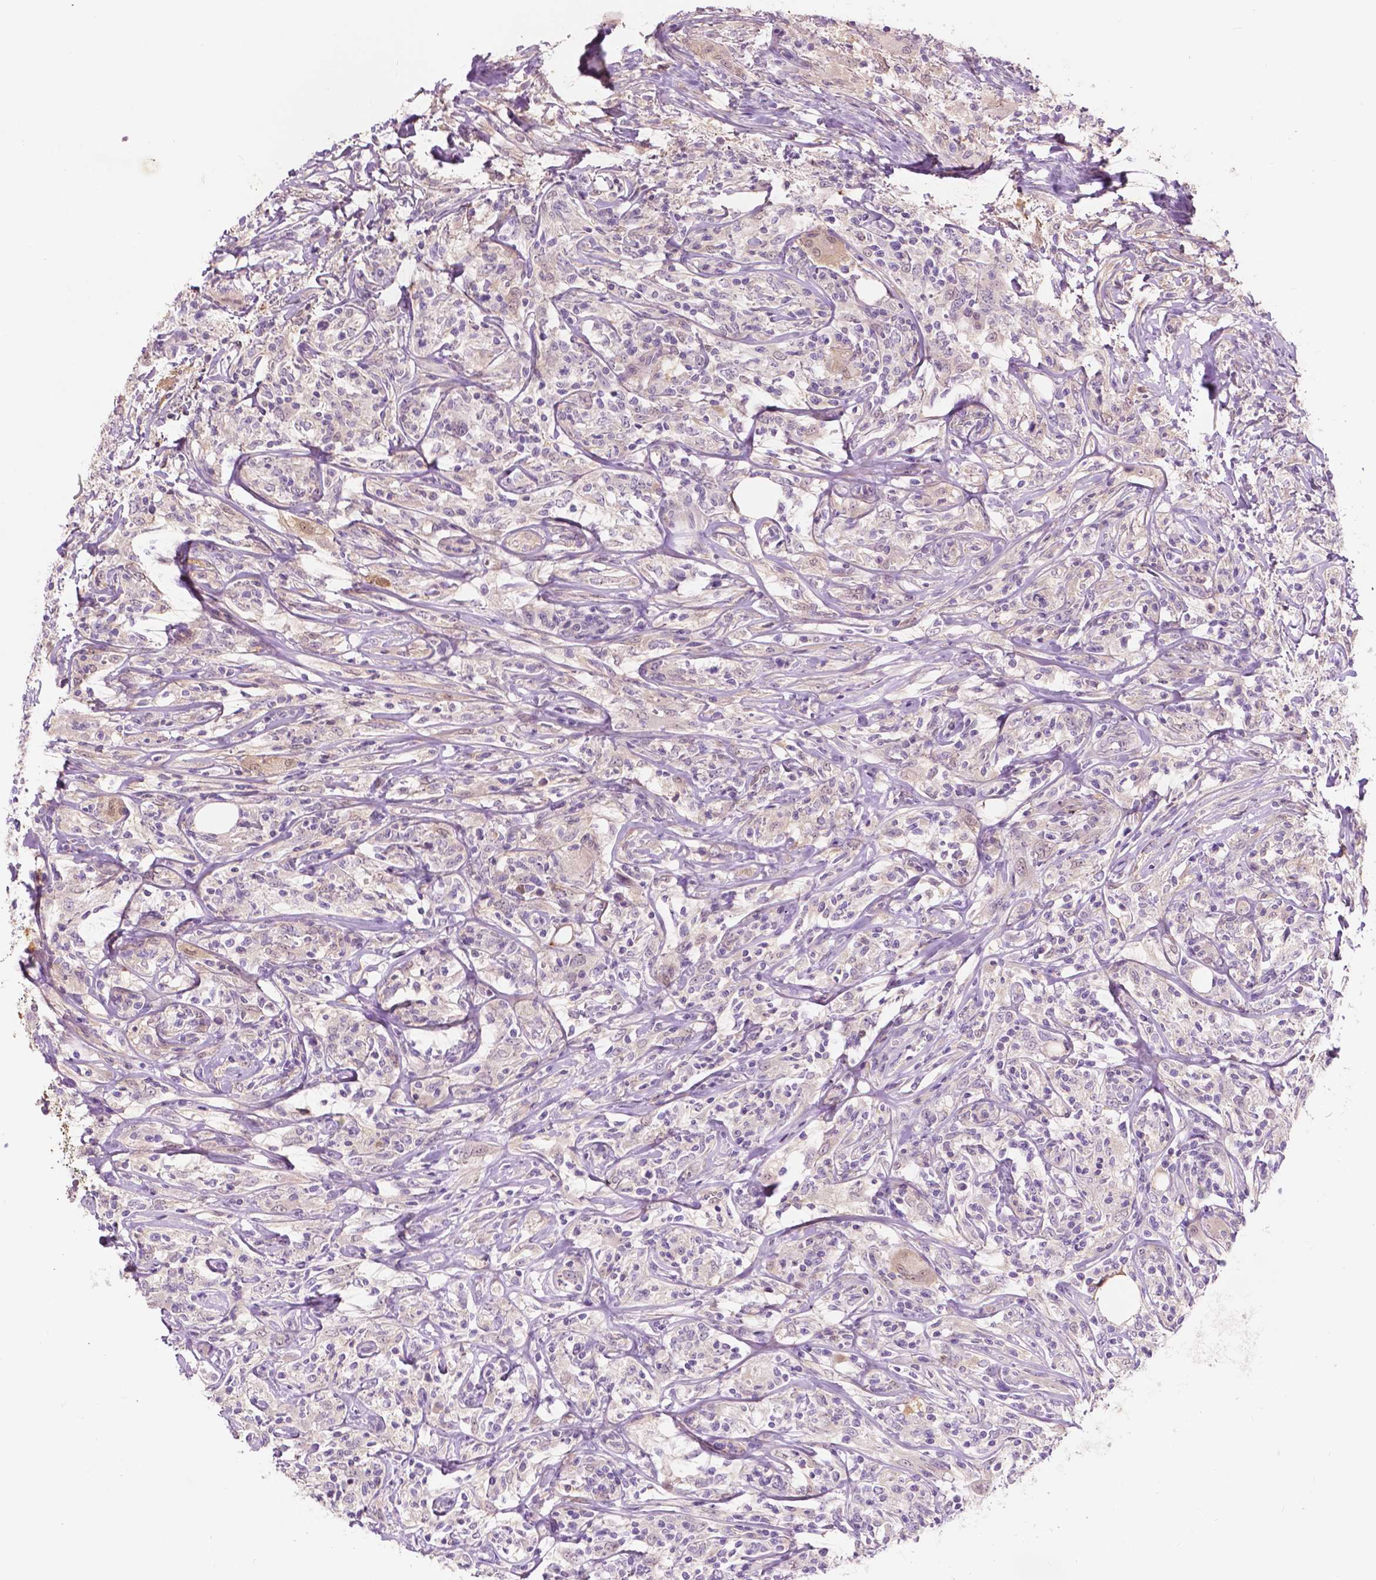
{"staining": {"intensity": "negative", "quantity": "none", "location": "none"}, "tissue": "lymphoma", "cell_type": "Tumor cells", "image_type": "cancer", "snomed": [{"axis": "morphology", "description": "Malignant lymphoma, non-Hodgkin's type, High grade"}, {"axis": "topography", "description": "Lymph node"}], "caption": "Human malignant lymphoma, non-Hodgkin's type (high-grade) stained for a protein using immunohistochemistry (IHC) displays no positivity in tumor cells.", "gene": "GPR37", "patient": {"sex": "female", "age": 84}}